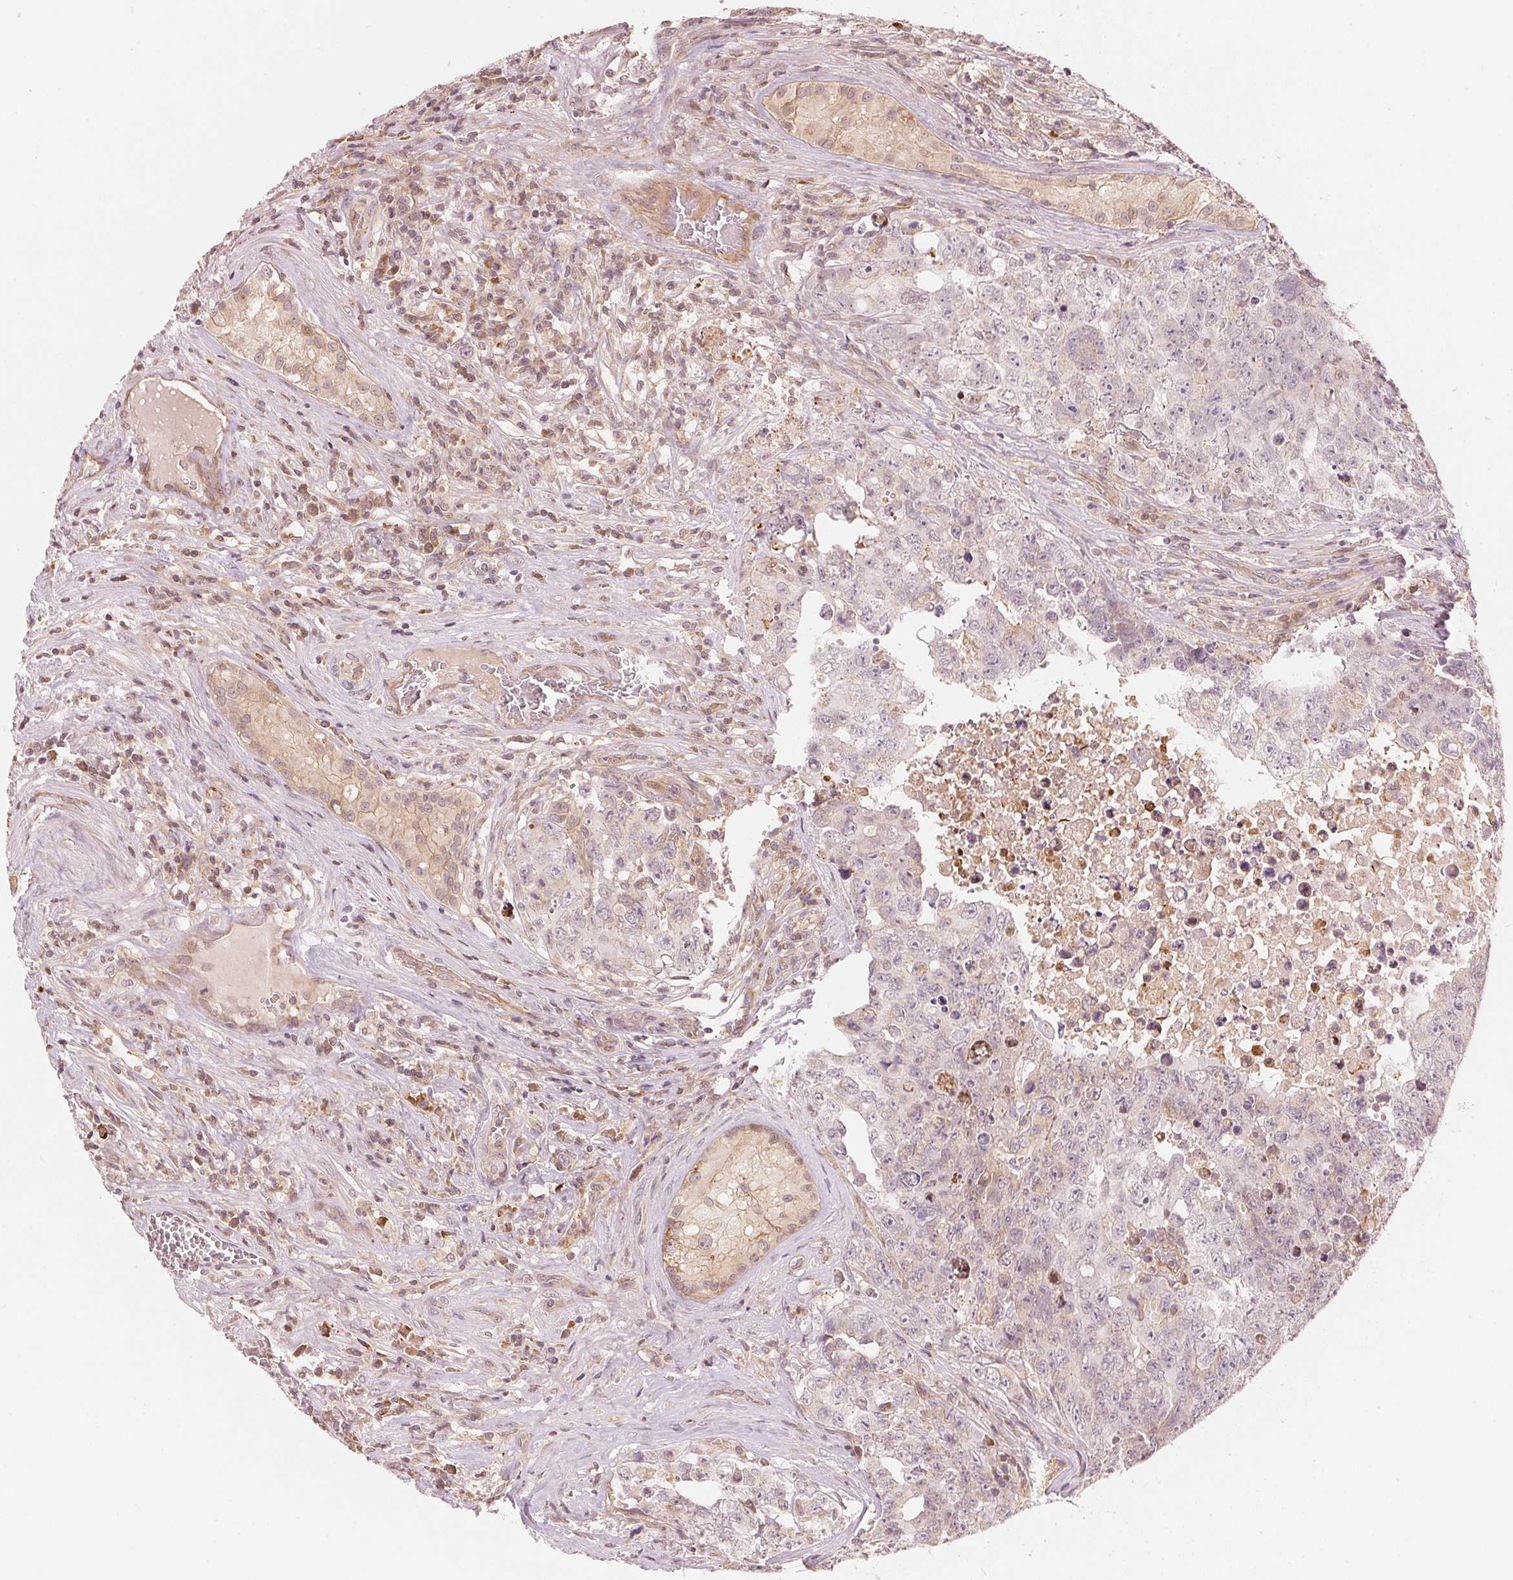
{"staining": {"intensity": "weak", "quantity": "<25%", "location": "cytoplasmic/membranous"}, "tissue": "testis cancer", "cell_type": "Tumor cells", "image_type": "cancer", "snomed": [{"axis": "morphology", "description": "Carcinoma, Embryonal, NOS"}, {"axis": "topography", "description": "Testis"}], "caption": "A photomicrograph of testis embryonal carcinoma stained for a protein reveals no brown staining in tumor cells.", "gene": "PRKN", "patient": {"sex": "male", "age": 24}}